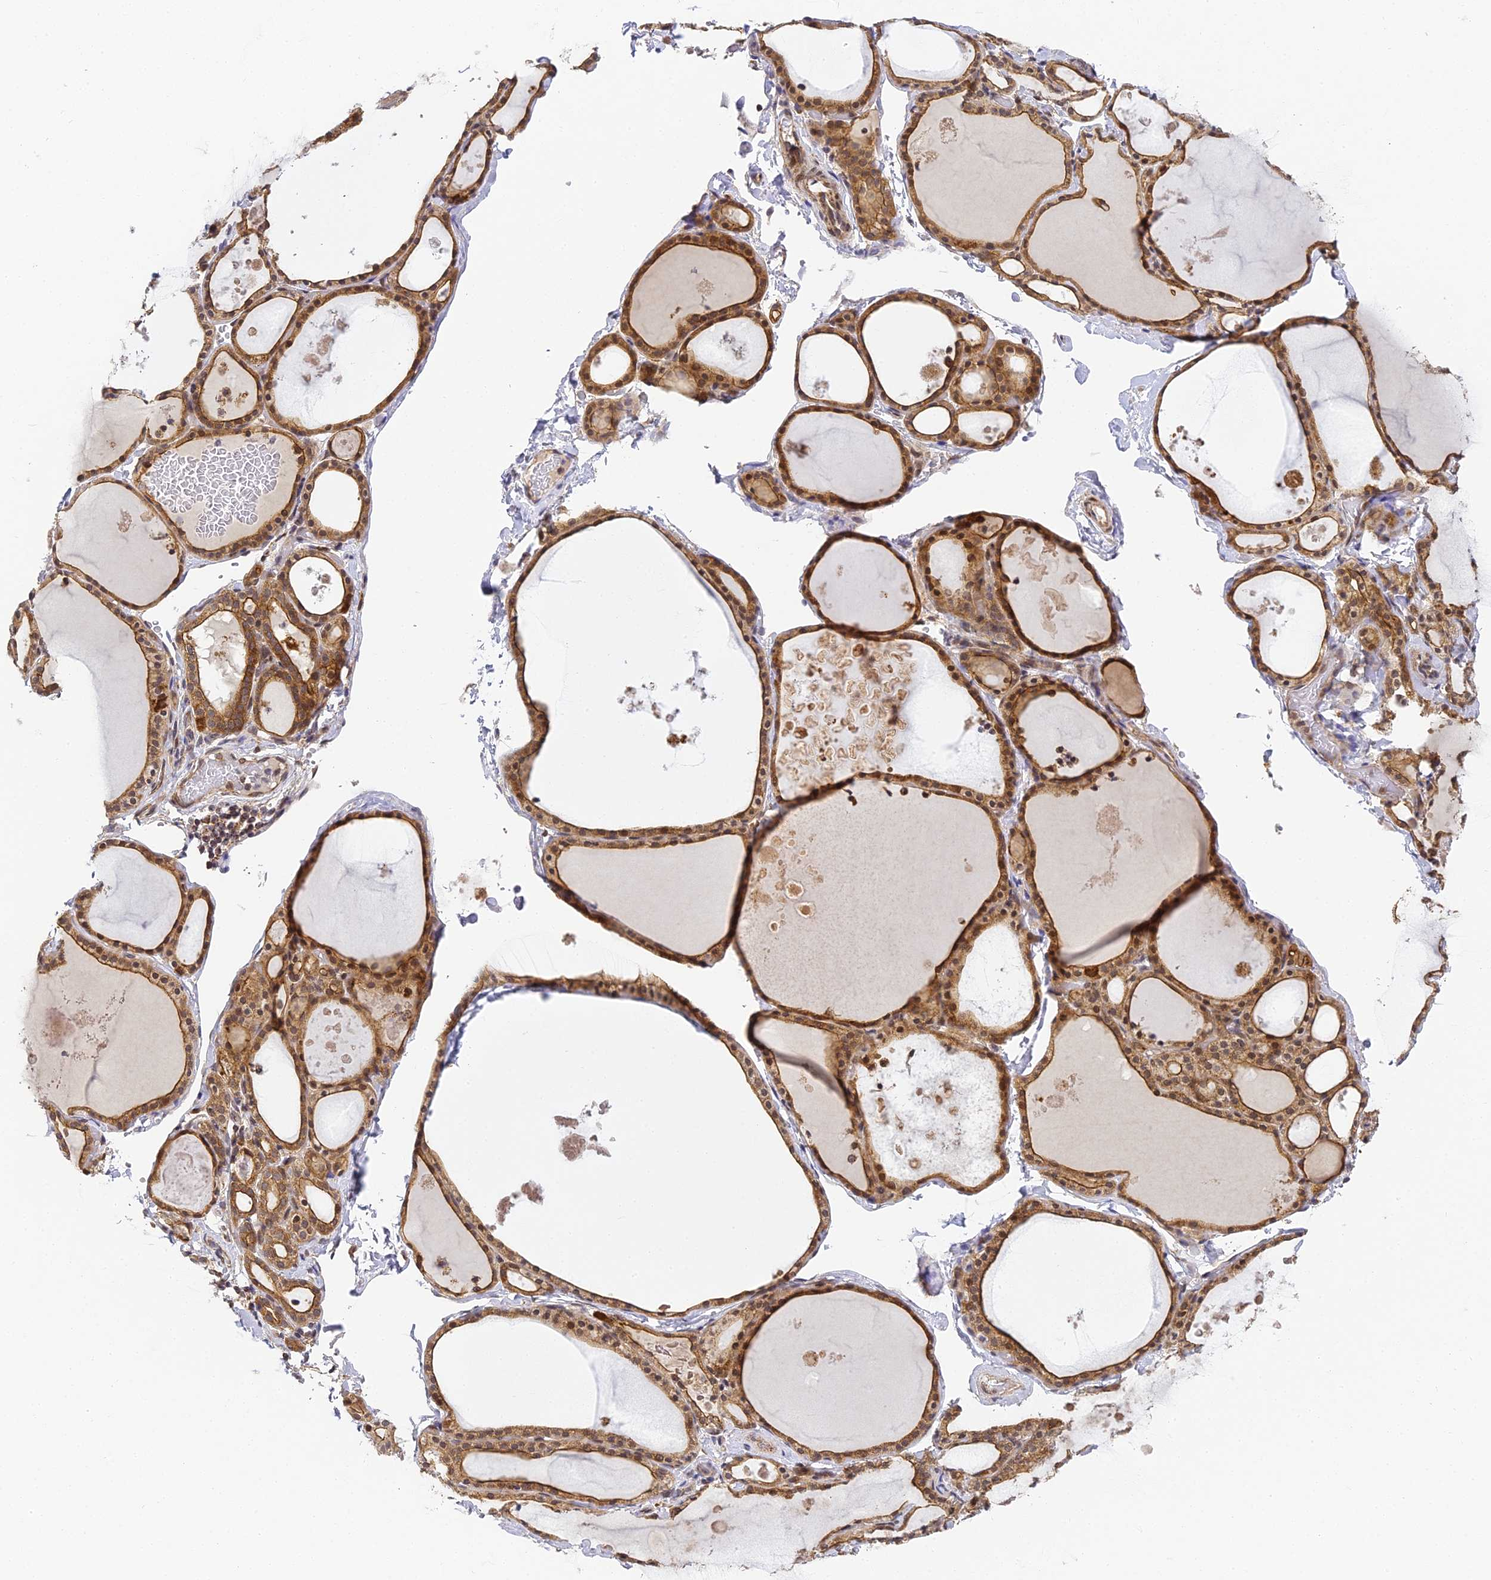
{"staining": {"intensity": "moderate", "quantity": ">75%", "location": "cytoplasmic/membranous,nuclear"}, "tissue": "thyroid gland", "cell_type": "Glandular cells", "image_type": "normal", "snomed": [{"axis": "morphology", "description": "Normal tissue, NOS"}, {"axis": "topography", "description": "Thyroid gland"}], "caption": "Moderate cytoplasmic/membranous,nuclear positivity for a protein is seen in about >75% of glandular cells of benign thyroid gland using immunohistochemistry.", "gene": "DNAAF10", "patient": {"sex": "male", "age": 56}}